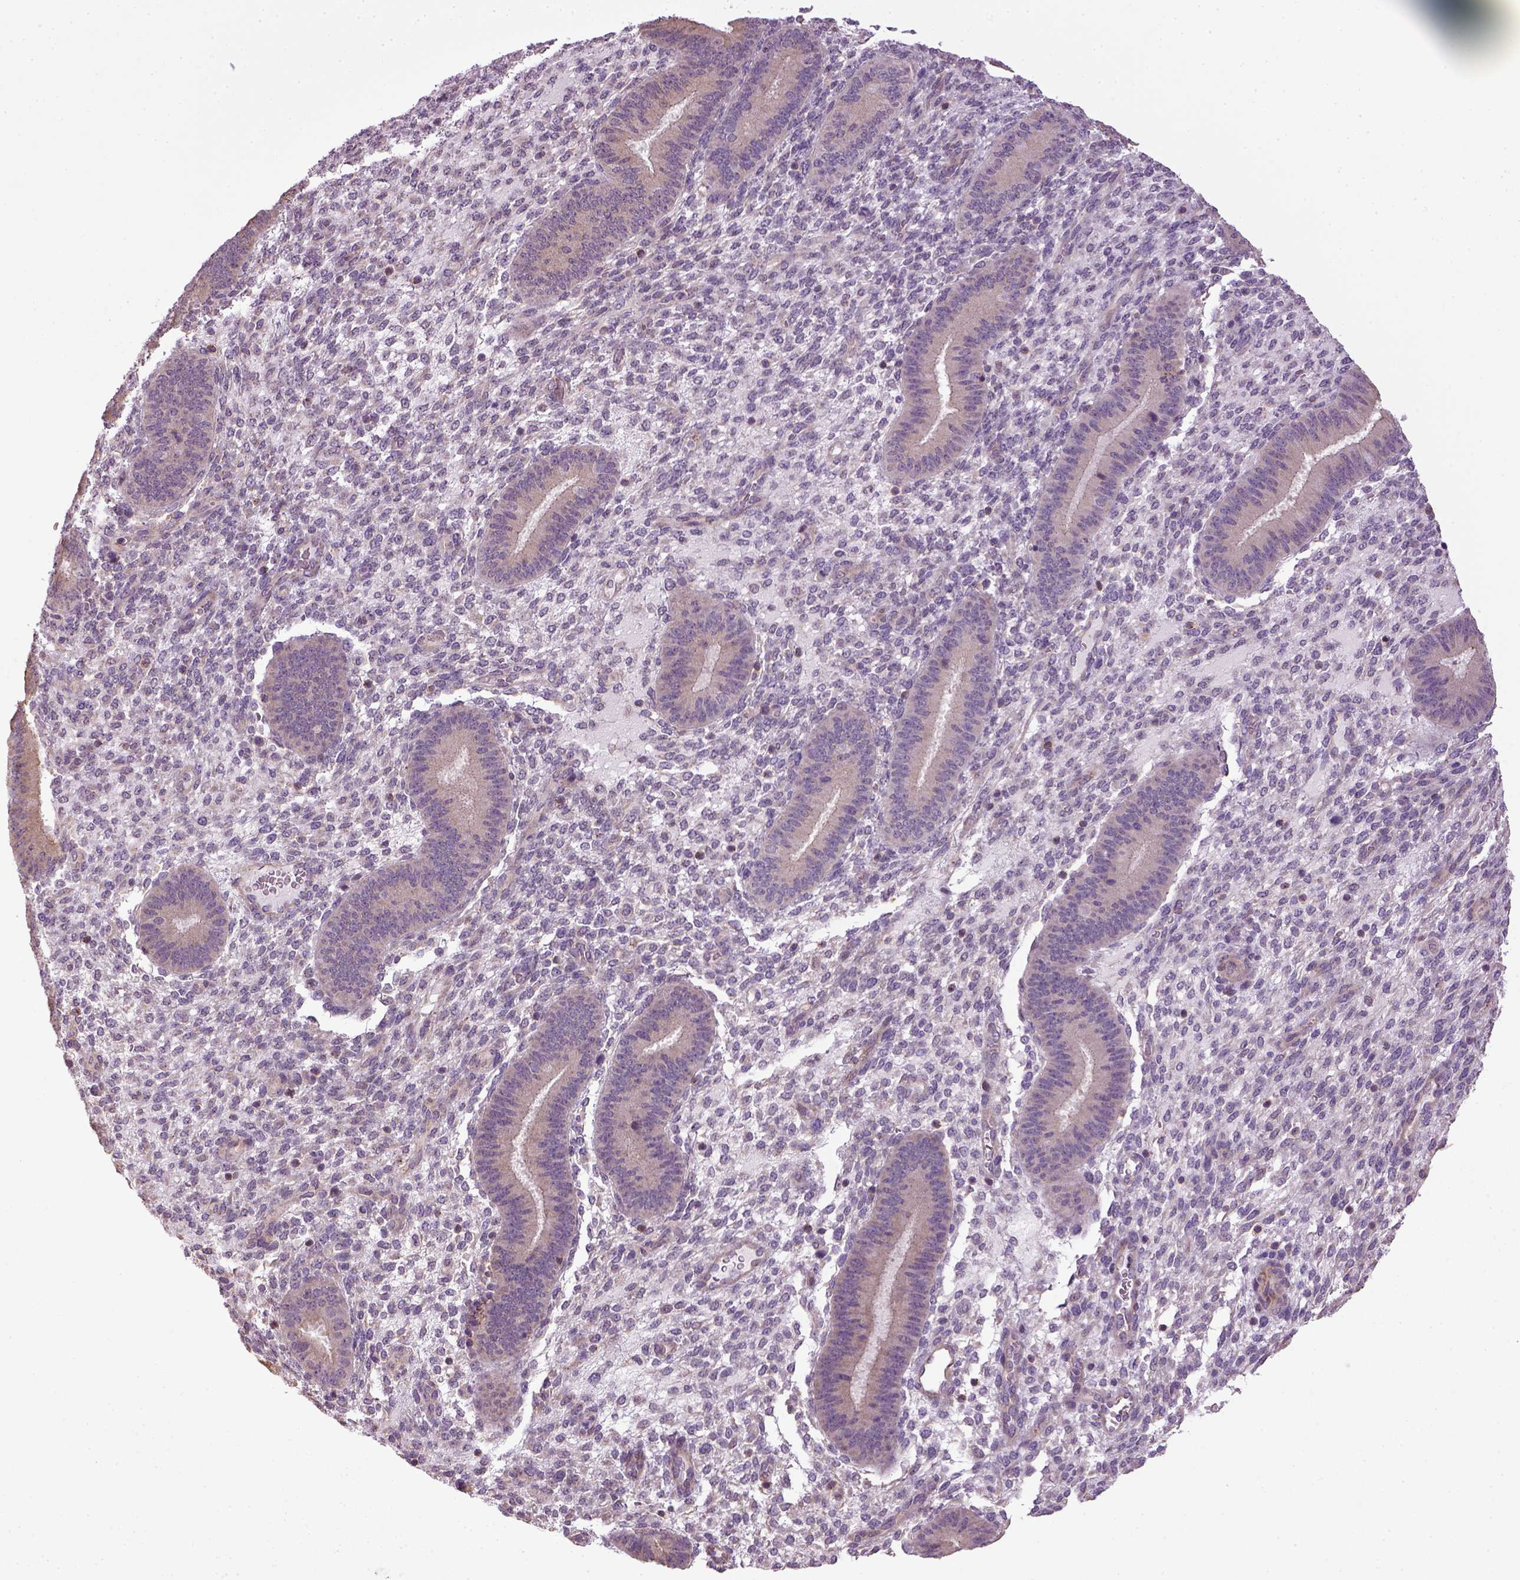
{"staining": {"intensity": "negative", "quantity": "none", "location": "none"}, "tissue": "endometrium", "cell_type": "Cells in endometrial stroma", "image_type": "normal", "snomed": [{"axis": "morphology", "description": "Normal tissue, NOS"}, {"axis": "topography", "description": "Endometrium"}], "caption": "Immunohistochemistry (IHC) micrograph of unremarkable endometrium: endometrium stained with DAB (3,3'-diaminobenzidine) exhibits no significant protein expression in cells in endometrial stroma.", "gene": "TPRG1", "patient": {"sex": "female", "age": 39}}